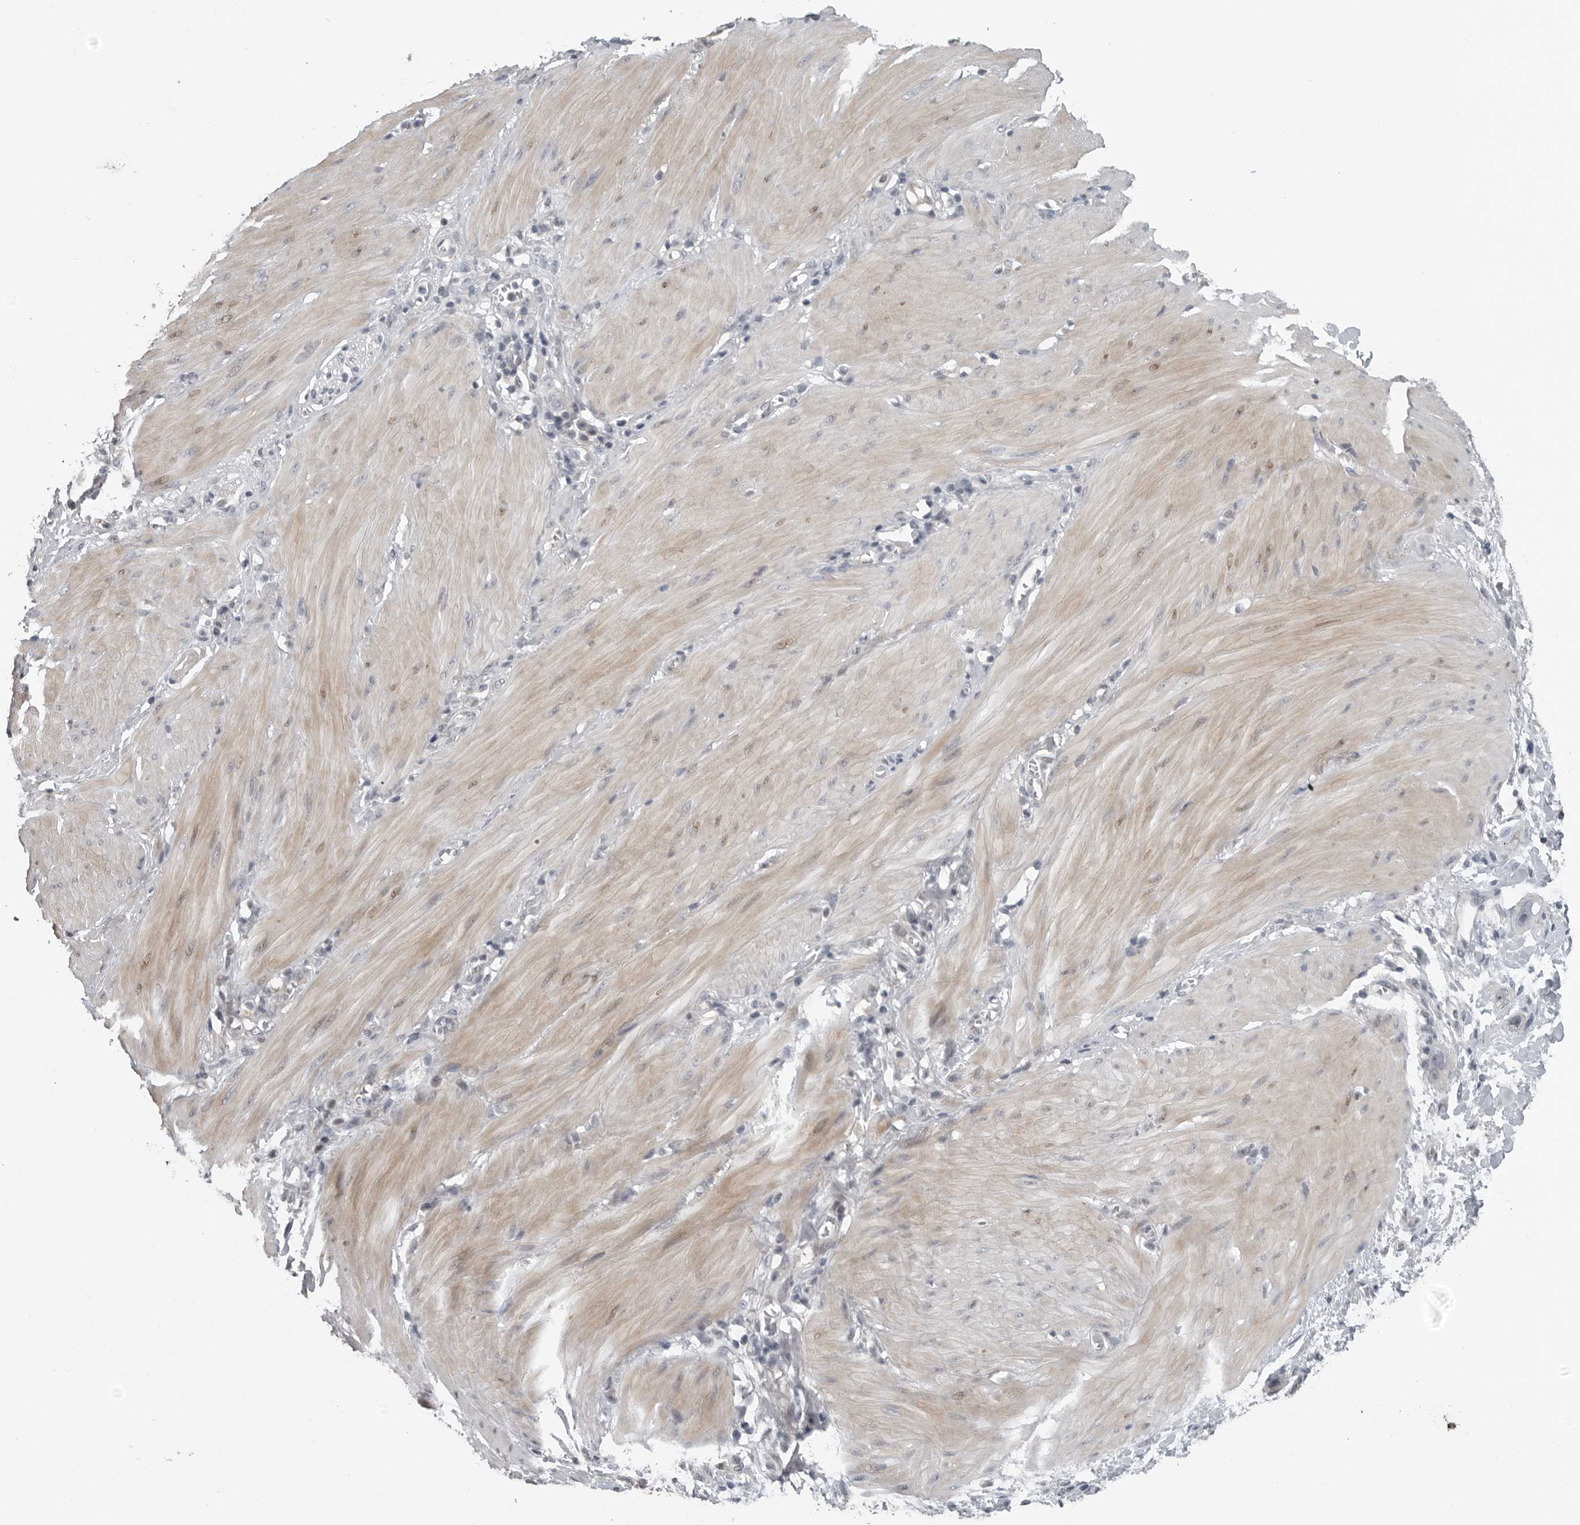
{"staining": {"intensity": "negative", "quantity": "none", "location": "none"}, "tissue": "stomach cancer", "cell_type": "Tumor cells", "image_type": "cancer", "snomed": [{"axis": "morphology", "description": "Adenocarcinoma, NOS"}, {"axis": "topography", "description": "Stomach"}, {"axis": "topography", "description": "Stomach, lower"}], "caption": "This is a image of IHC staining of adenocarcinoma (stomach), which shows no positivity in tumor cells.", "gene": "PRRX2", "patient": {"sex": "female", "age": 48}}